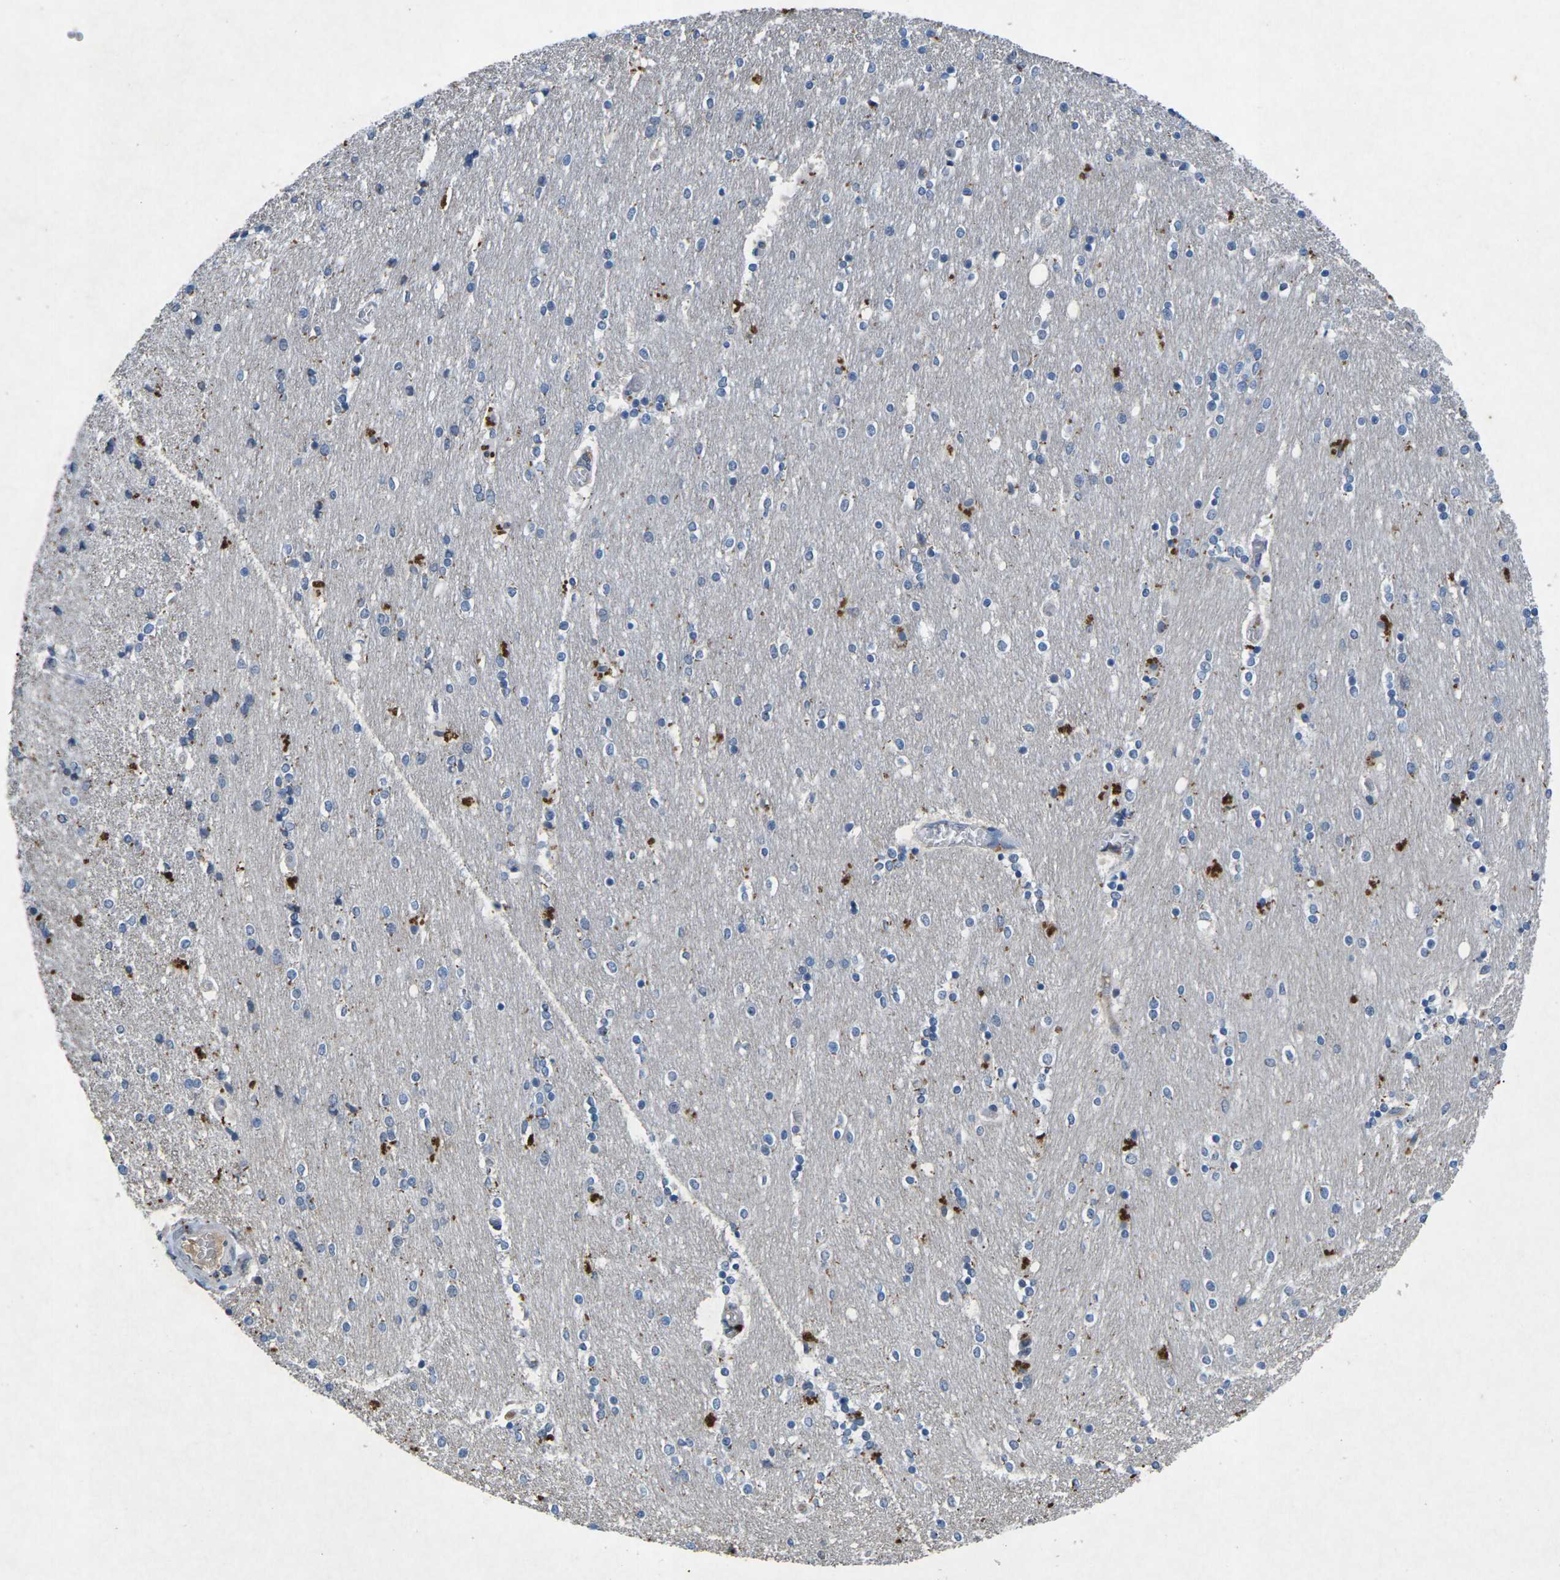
{"staining": {"intensity": "strong", "quantity": "<25%", "location": "cytoplasmic/membranous"}, "tissue": "caudate", "cell_type": "Glial cells", "image_type": "normal", "snomed": [{"axis": "morphology", "description": "Normal tissue, NOS"}, {"axis": "topography", "description": "Lateral ventricle wall"}], "caption": "Protein staining of benign caudate exhibits strong cytoplasmic/membranous staining in about <25% of glial cells.", "gene": "PLG", "patient": {"sex": "female", "age": 54}}